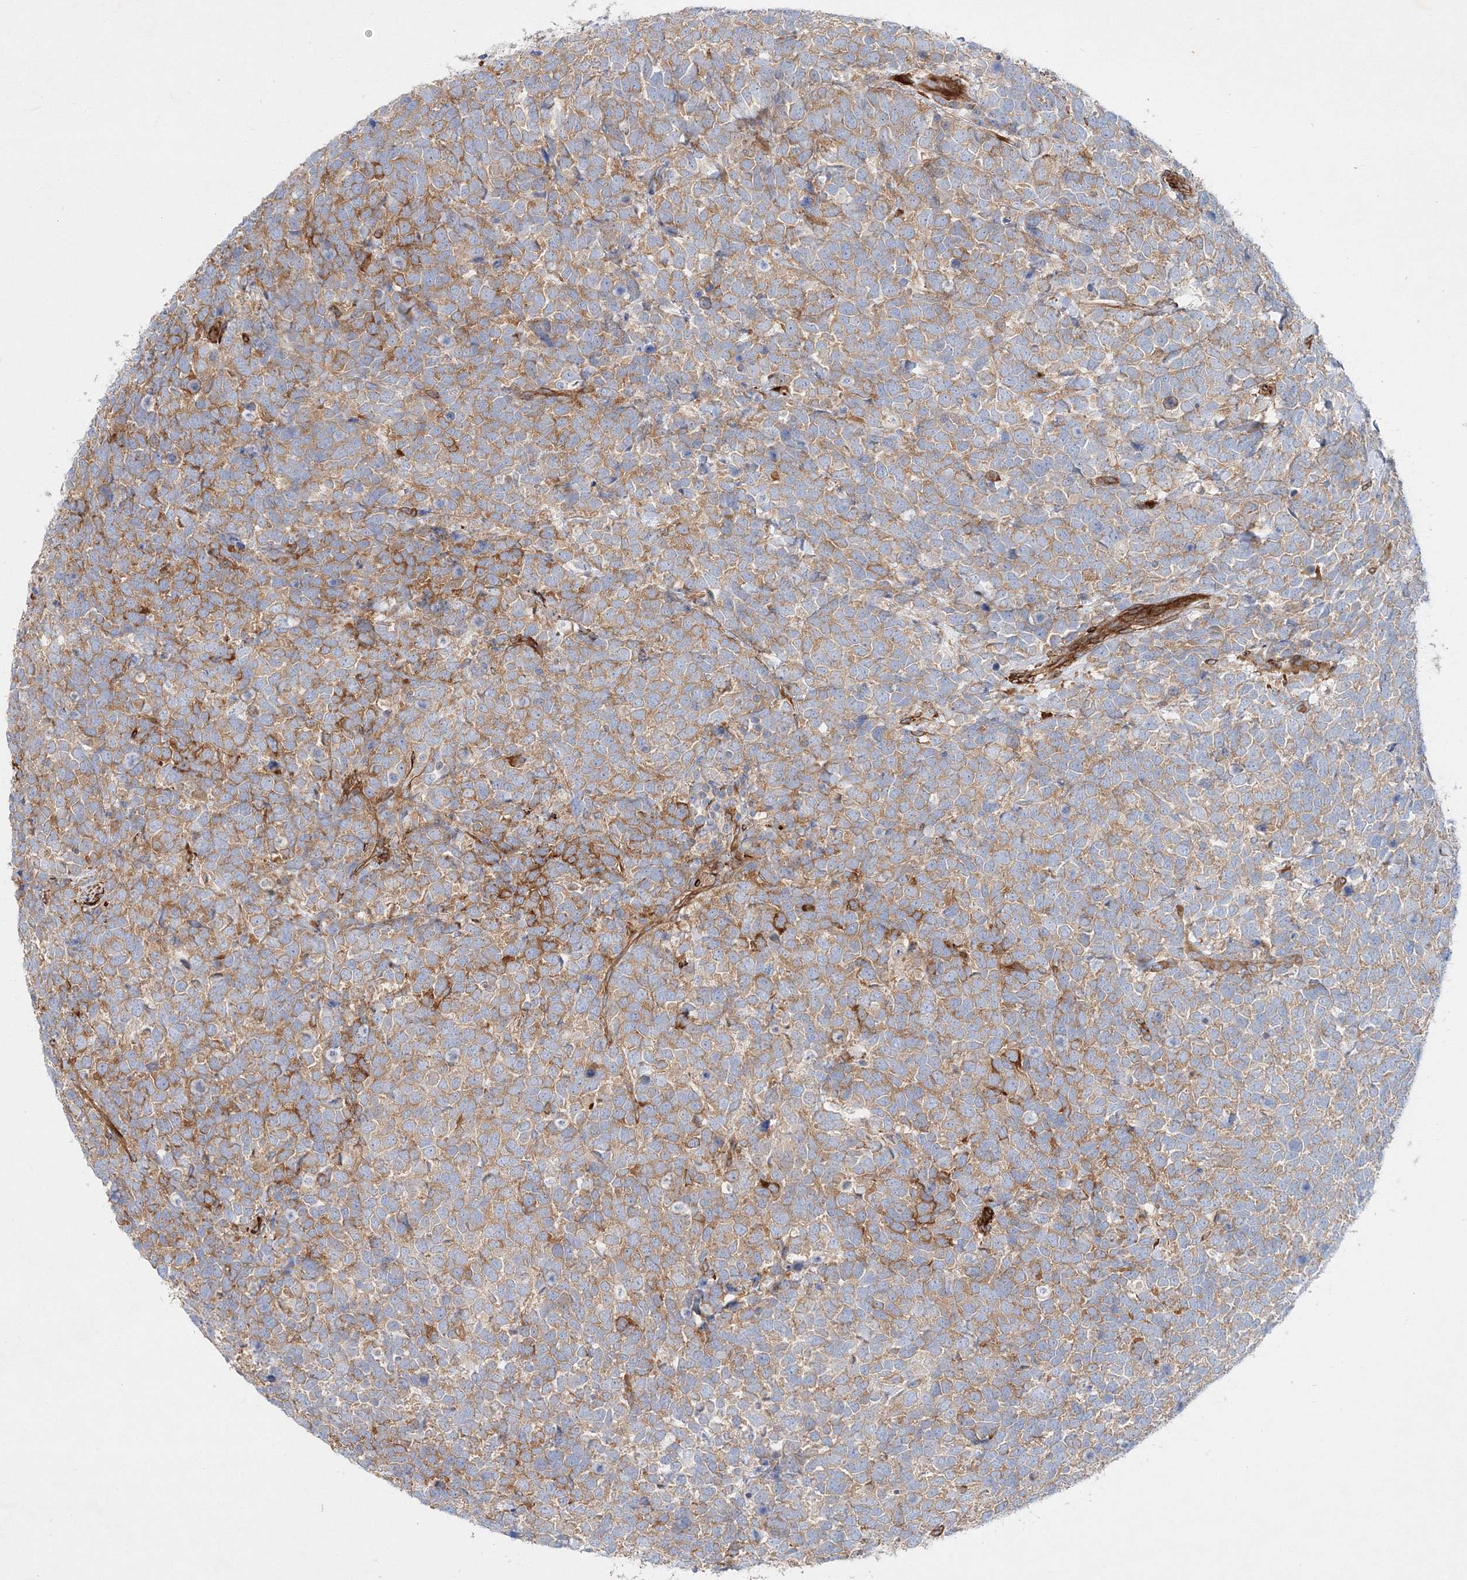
{"staining": {"intensity": "moderate", "quantity": "25%-75%", "location": "cytoplasmic/membranous"}, "tissue": "urothelial cancer", "cell_type": "Tumor cells", "image_type": "cancer", "snomed": [{"axis": "morphology", "description": "Urothelial carcinoma, High grade"}, {"axis": "topography", "description": "Urinary bladder"}], "caption": "Protein positivity by immunohistochemistry exhibits moderate cytoplasmic/membranous staining in about 25%-75% of tumor cells in urothelial cancer.", "gene": "ZFYVE16", "patient": {"sex": "female", "age": 82}}